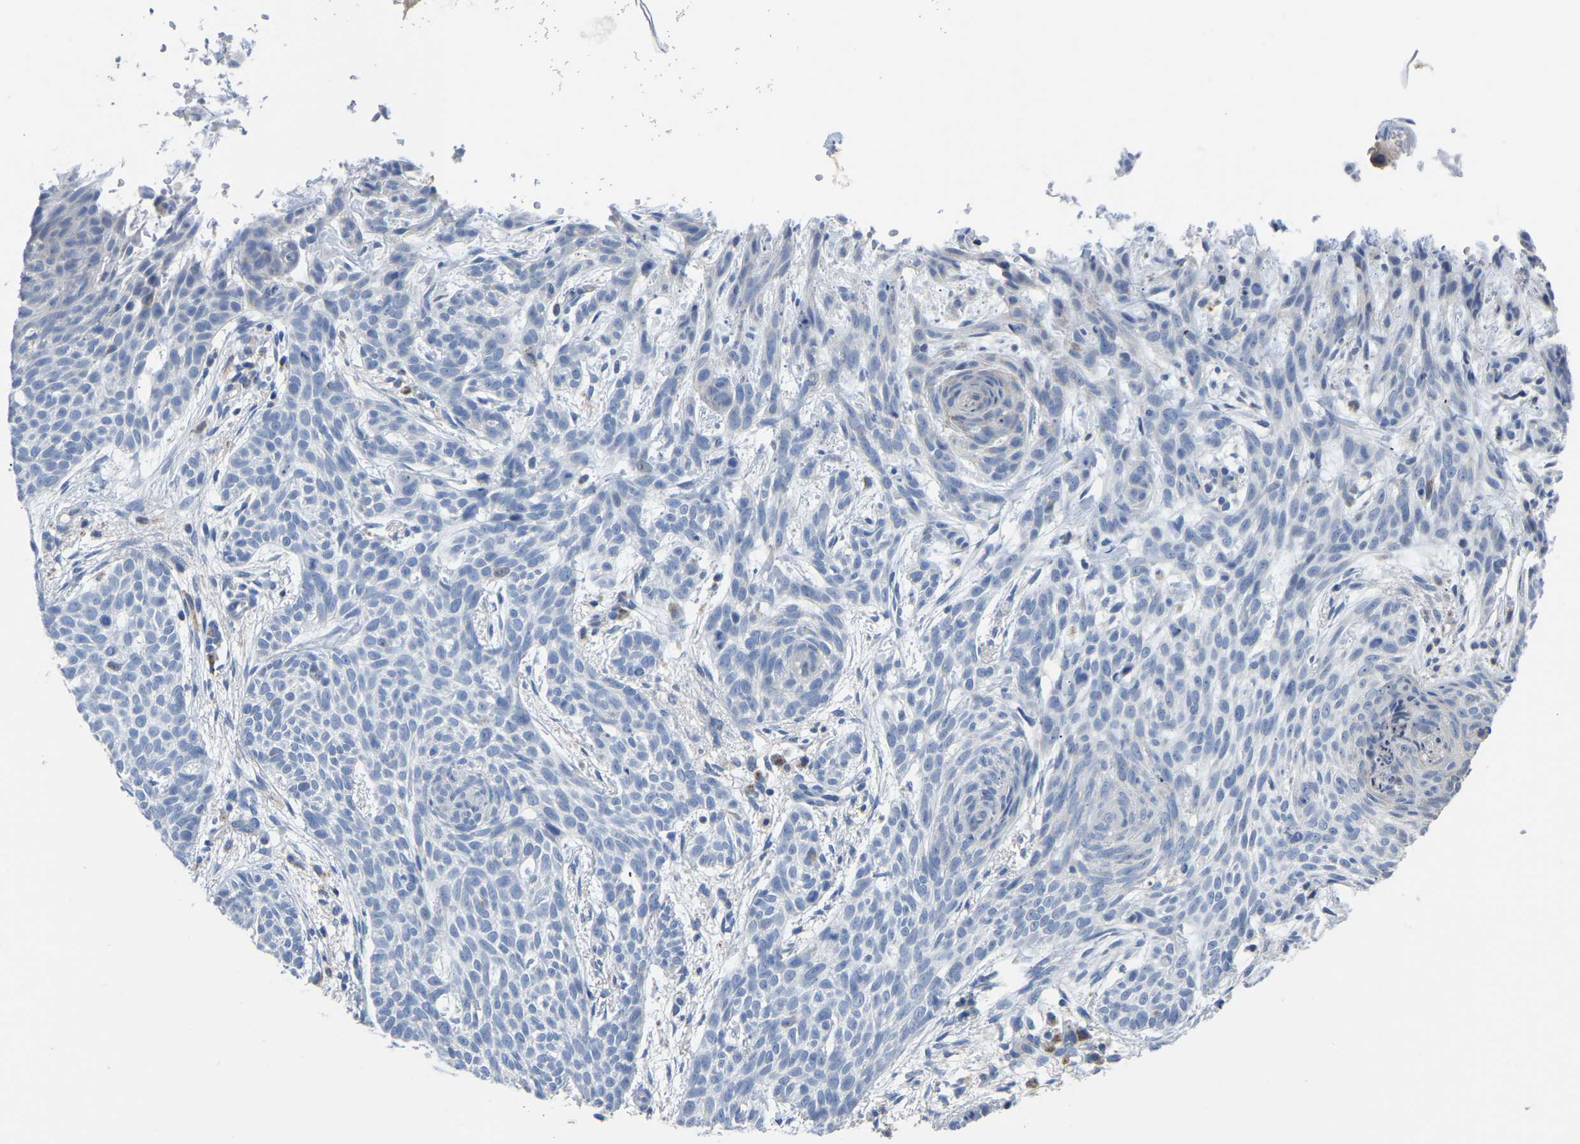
{"staining": {"intensity": "negative", "quantity": "none", "location": "none"}, "tissue": "skin cancer", "cell_type": "Tumor cells", "image_type": "cancer", "snomed": [{"axis": "morphology", "description": "Basal cell carcinoma"}, {"axis": "topography", "description": "Skin"}], "caption": "Immunohistochemical staining of human skin basal cell carcinoma displays no significant staining in tumor cells.", "gene": "ETFA", "patient": {"sex": "female", "age": 59}}